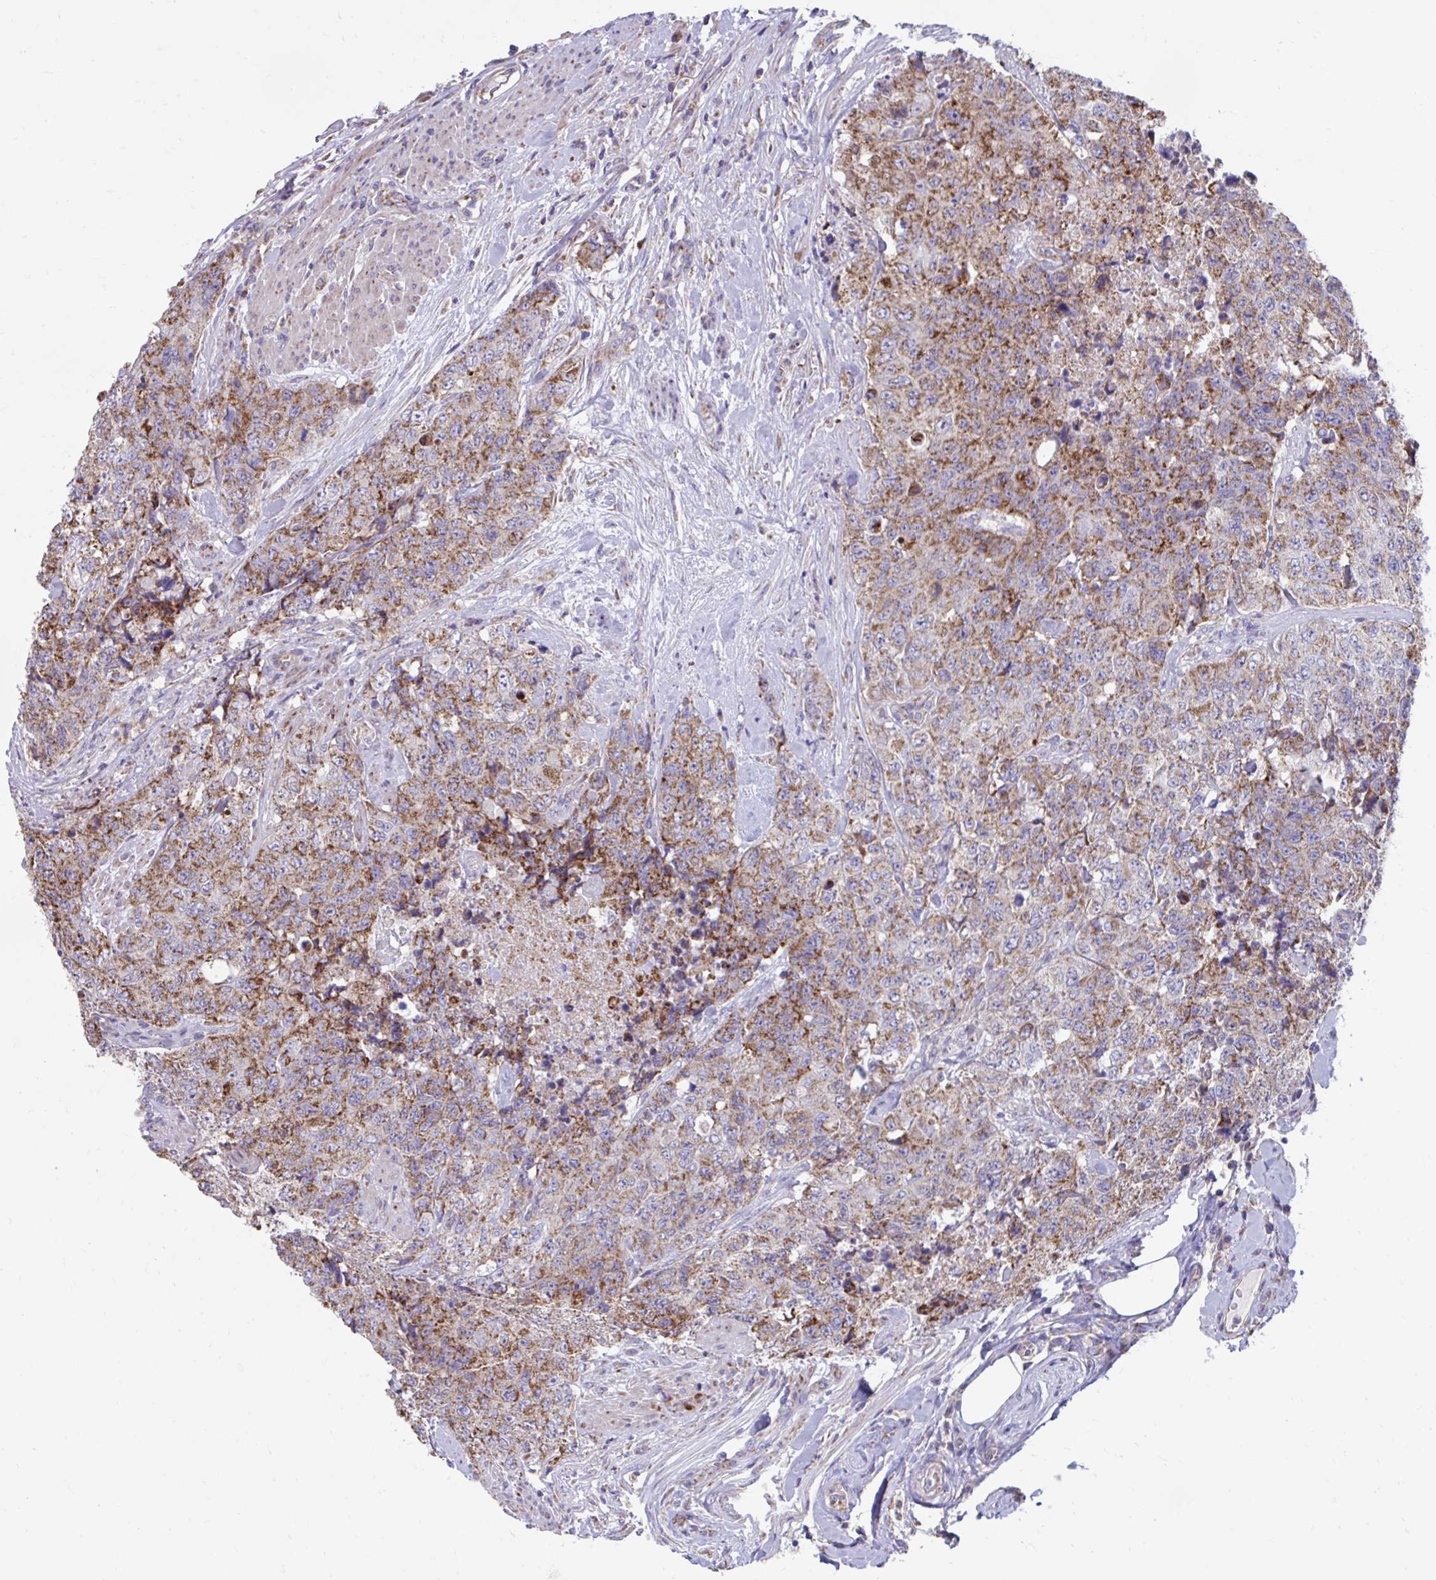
{"staining": {"intensity": "moderate", "quantity": ">75%", "location": "cytoplasmic/membranous"}, "tissue": "urothelial cancer", "cell_type": "Tumor cells", "image_type": "cancer", "snomed": [{"axis": "morphology", "description": "Urothelial carcinoma, High grade"}, {"axis": "topography", "description": "Urinary bladder"}], "caption": "Urothelial cancer stained with DAB (3,3'-diaminobenzidine) immunohistochemistry (IHC) demonstrates medium levels of moderate cytoplasmic/membranous expression in approximately >75% of tumor cells. (Stains: DAB (3,3'-diaminobenzidine) in brown, nuclei in blue, Microscopy: brightfield microscopy at high magnification).", "gene": "LINGO4", "patient": {"sex": "female", "age": 78}}